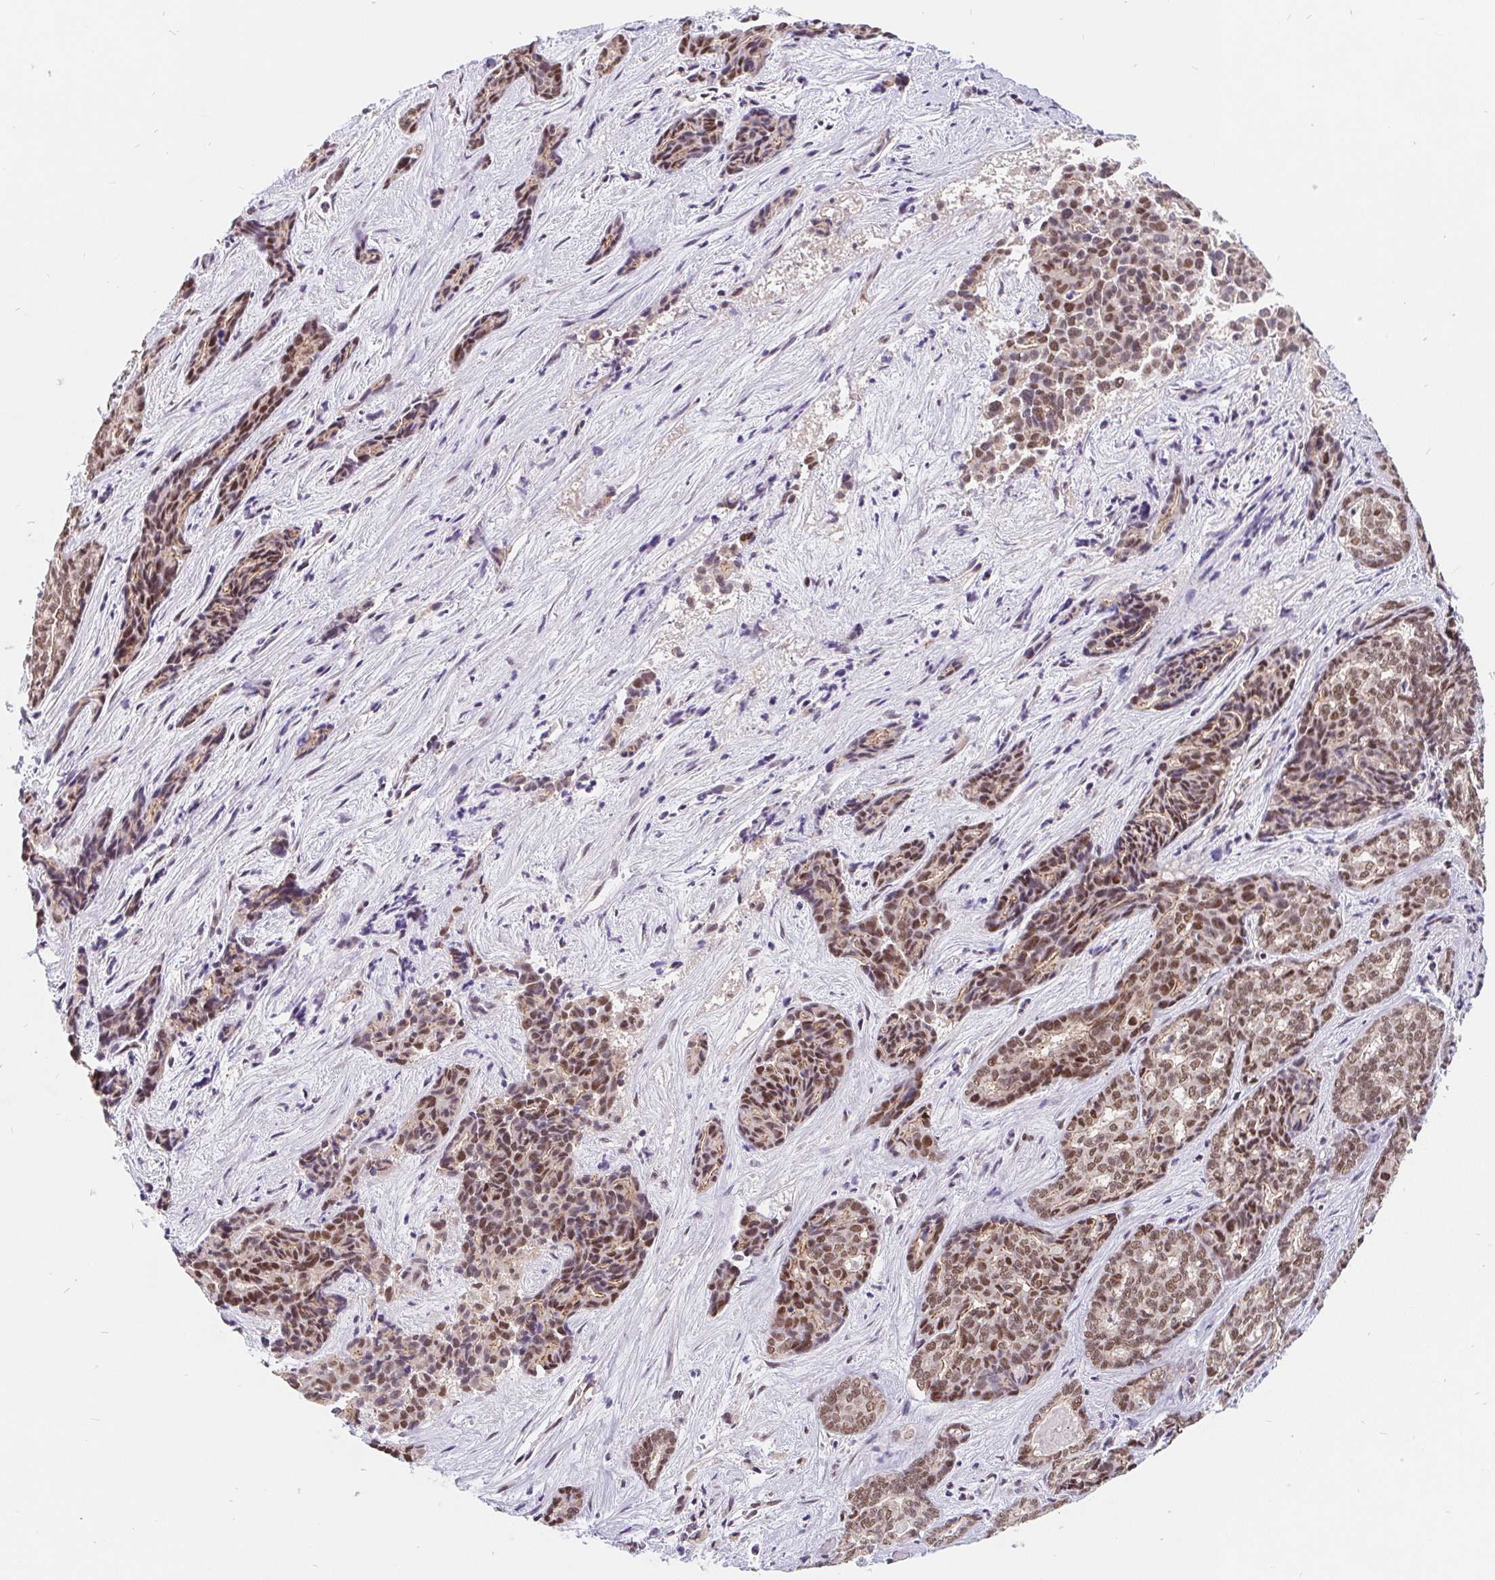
{"staining": {"intensity": "moderate", "quantity": ">75%", "location": "nuclear"}, "tissue": "liver cancer", "cell_type": "Tumor cells", "image_type": "cancer", "snomed": [{"axis": "morphology", "description": "Cholangiocarcinoma"}, {"axis": "topography", "description": "Liver"}], "caption": "The micrograph exhibits staining of cholangiocarcinoma (liver), revealing moderate nuclear protein positivity (brown color) within tumor cells. The staining is performed using DAB (3,3'-diaminobenzidine) brown chromogen to label protein expression. The nuclei are counter-stained blue using hematoxylin.", "gene": "POU2F1", "patient": {"sex": "female", "age": 64}}